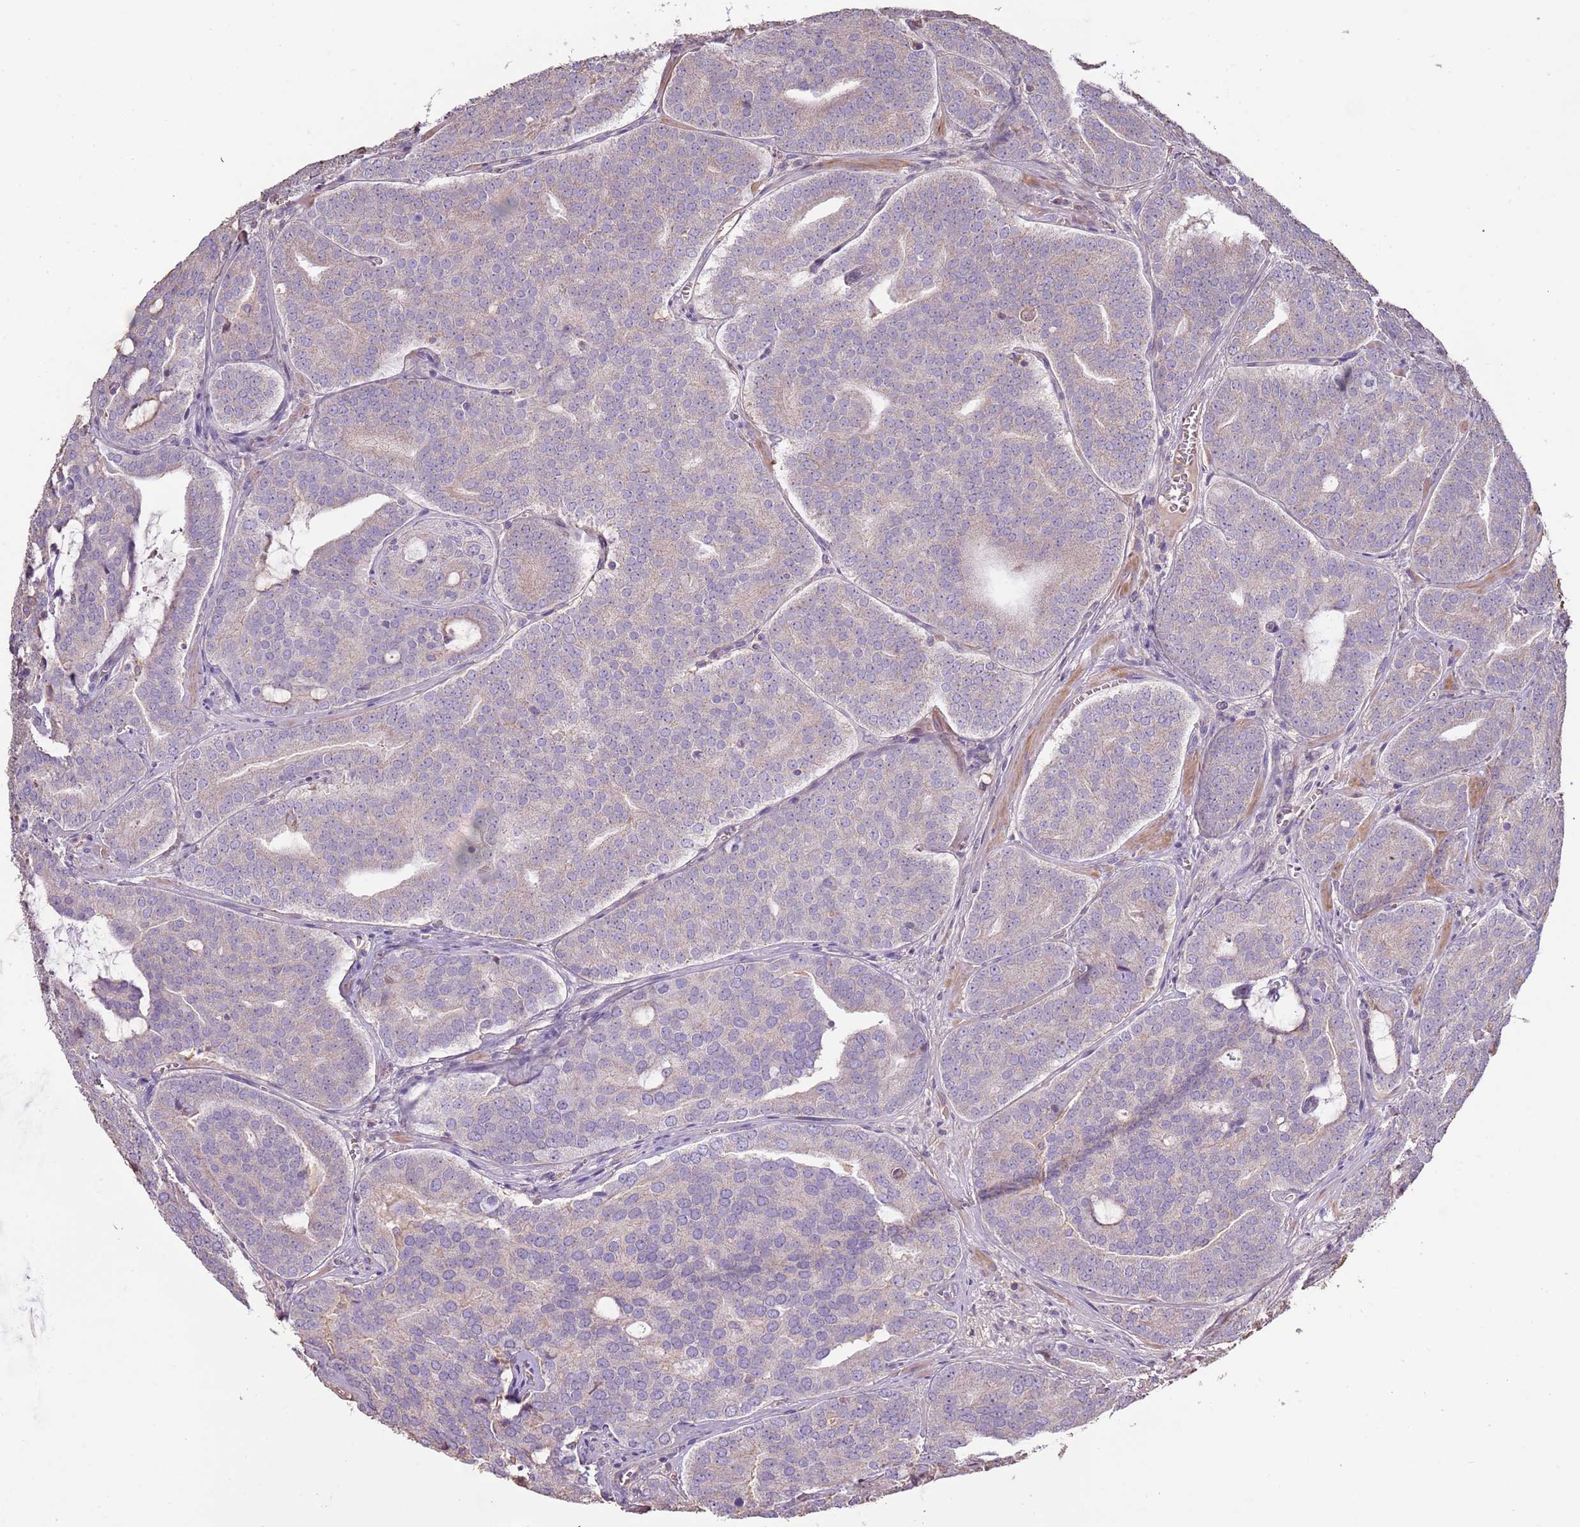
{"staining": {"intensity": "negative", "quantity": "none", "location": "none"}, "tissue": "prostate cancer", "cell_type": "Tumor cells", "image_type": "cancer", "snomed": [{"axis": "morphology", "description": "Adenocarcinoma, High grade"}, {"axis": "topography", "description": "Prostate"}], "caption": "Immunohistochemistry photomicrograph of neoplastic tissue: prostate cancer stained with DAB demonstrates no significant protein staining in tumor cells.", "gene": "FECH", "patient": {"sex": "male", "age": 55}}